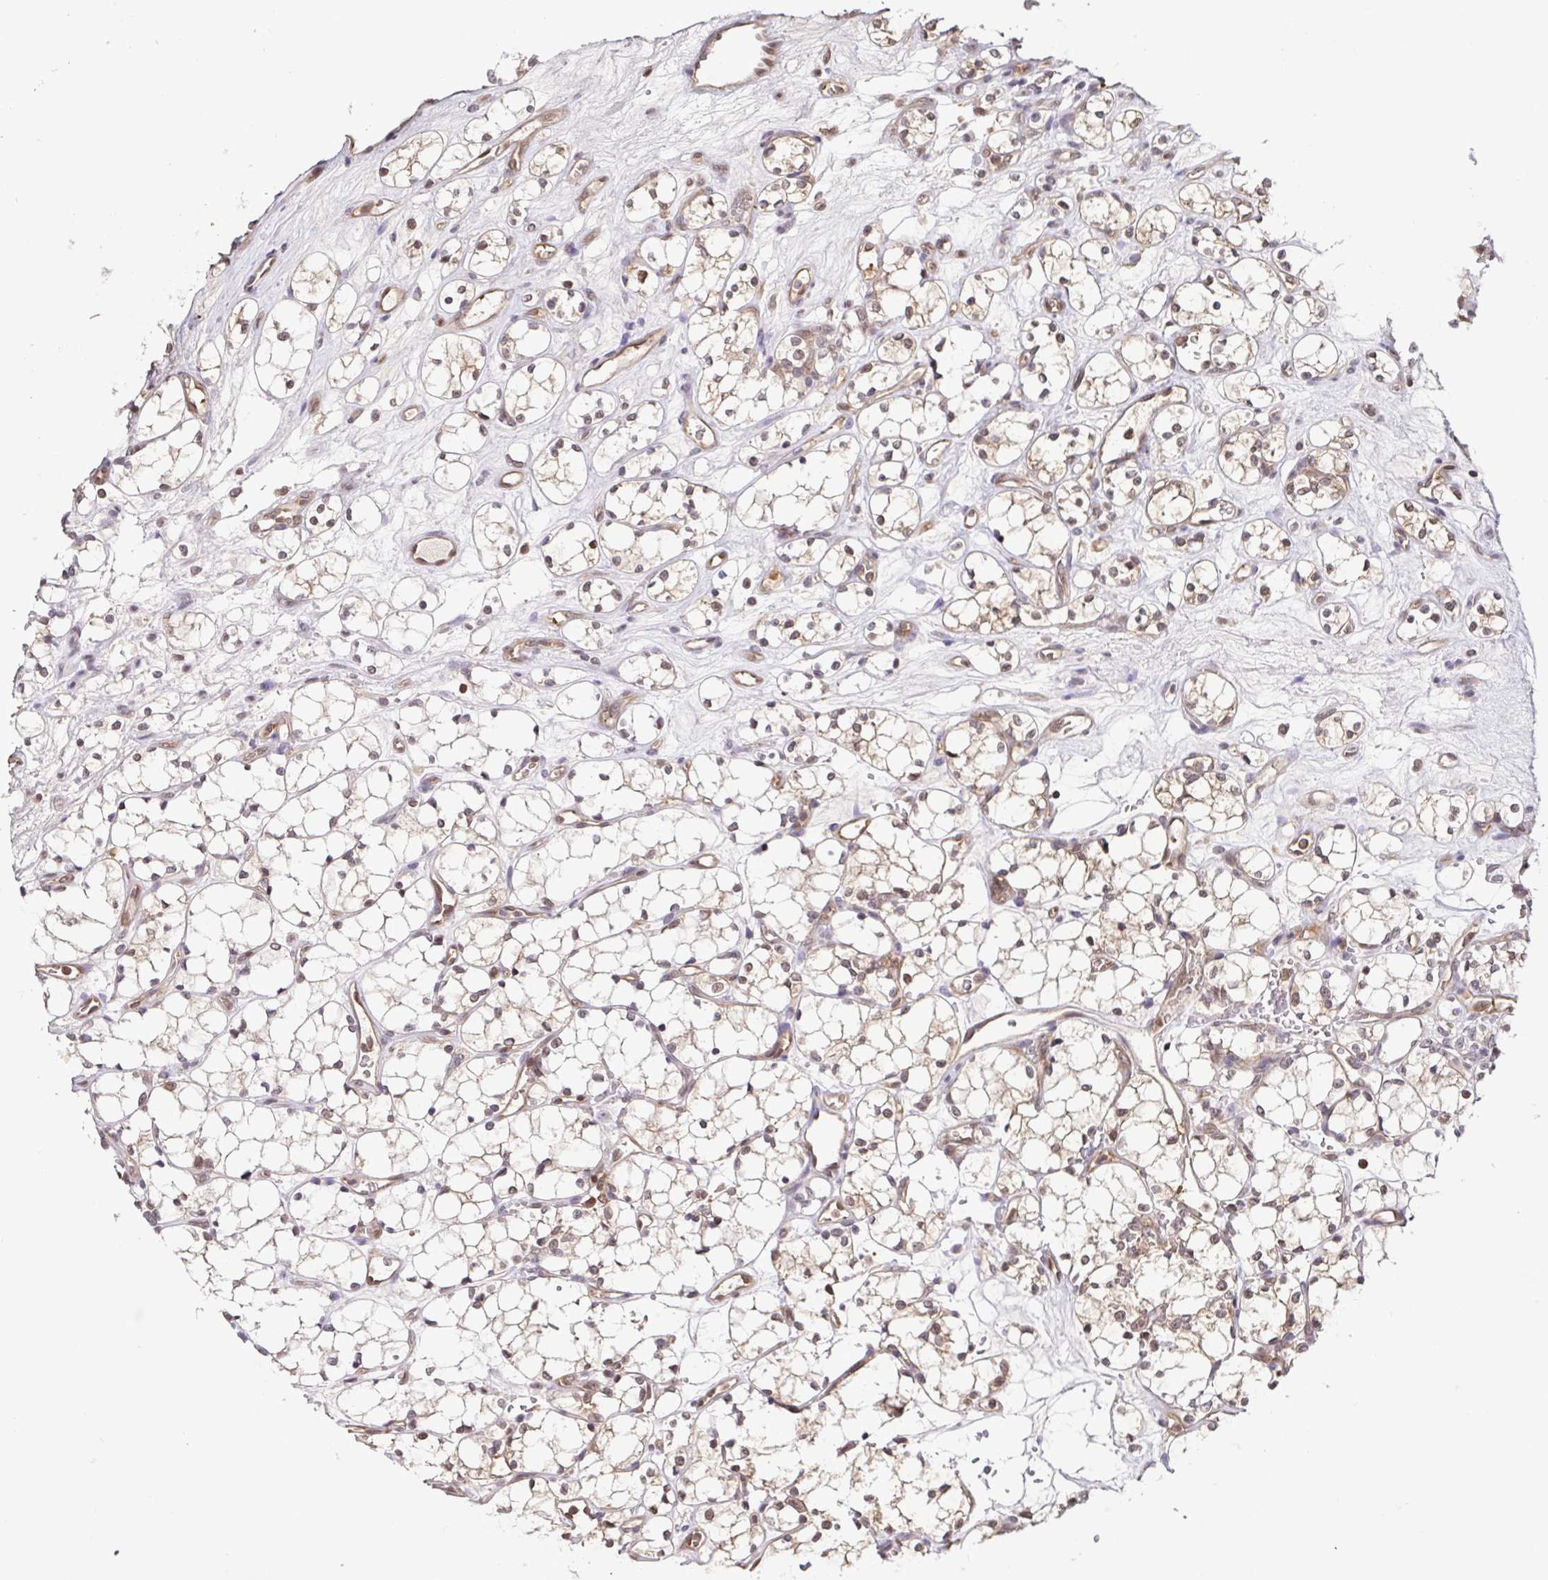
{"staining": {"intensity": "moderate", "quantity": "25%-75%", "location": "nuclear"}, "tissue": "renal cancer", "cell_type": "Tumor cells", "image_type": "cancer", "snomed": [{"axis": "morphology", "description": "Adenocarcinoma, NOS"}, {"axis": "topography", "description": "Kidney"}], "caption": "Immunohistochemical staining of human renal adenocarcinoma demonstrates moderate nuclear protein positivity in about 25%-75% of tumor cells.", "gene": "PSMB9", "patient": {"sex": "female", "age": 69}}